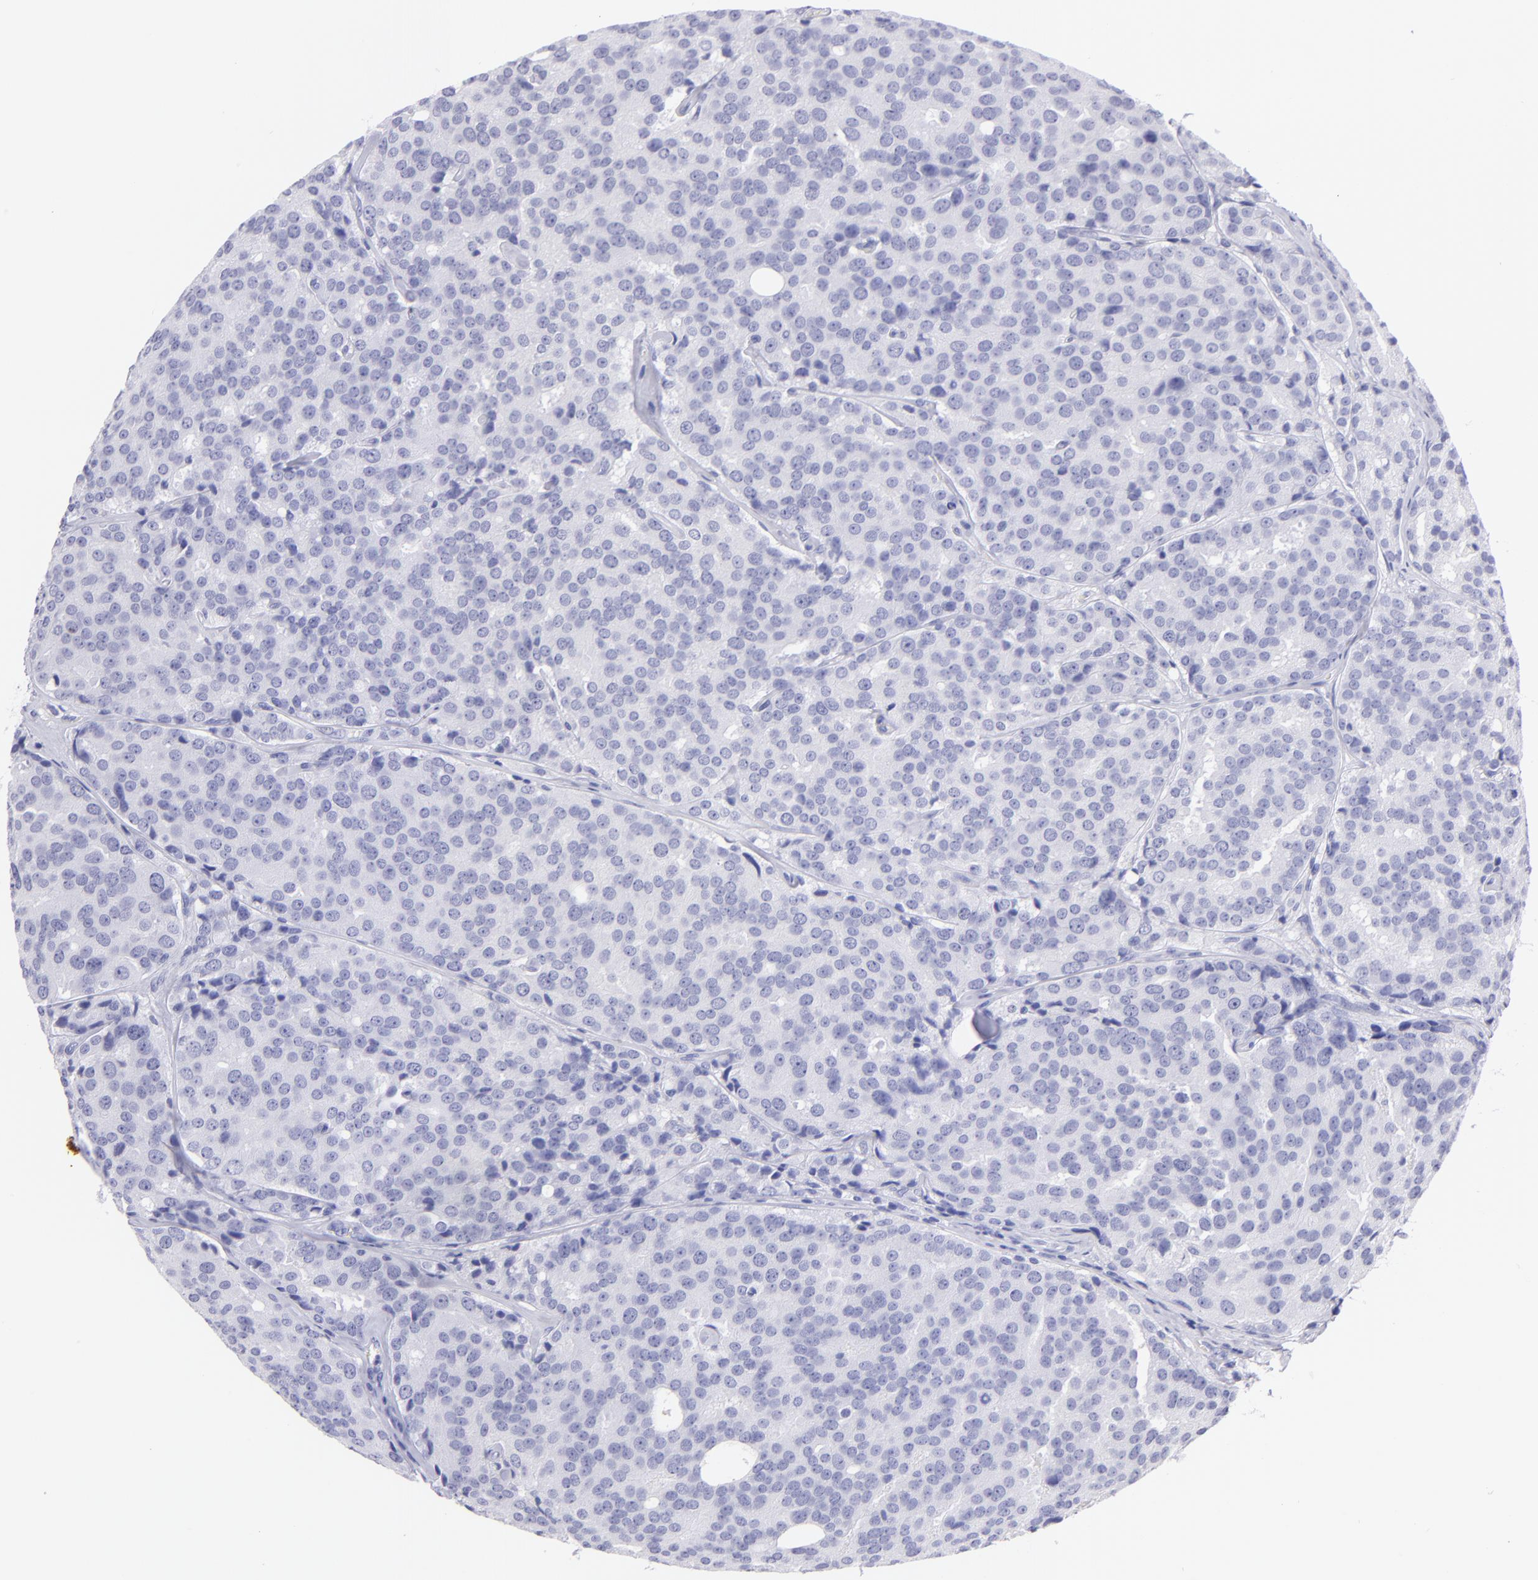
{"staining": {"intensity": "negative", "quantity": "none", "location": "none"}, "tissue": "prostate cancer", "cell_type": "Tumor cells", "image_type": "cancer", "snomed": [{"axis": "morphology", "description": "Adenocarcinoma, High grade"}, {"axis": "topography", "description": "Prostate"}], "caption": "A histopathology image of adenocarcinoma (high-grade) (prostate) stained for a protein reveals no brown staining in tumor cells.", "gene": "PIP", "patient": {"sex": "male", "age": 64}}